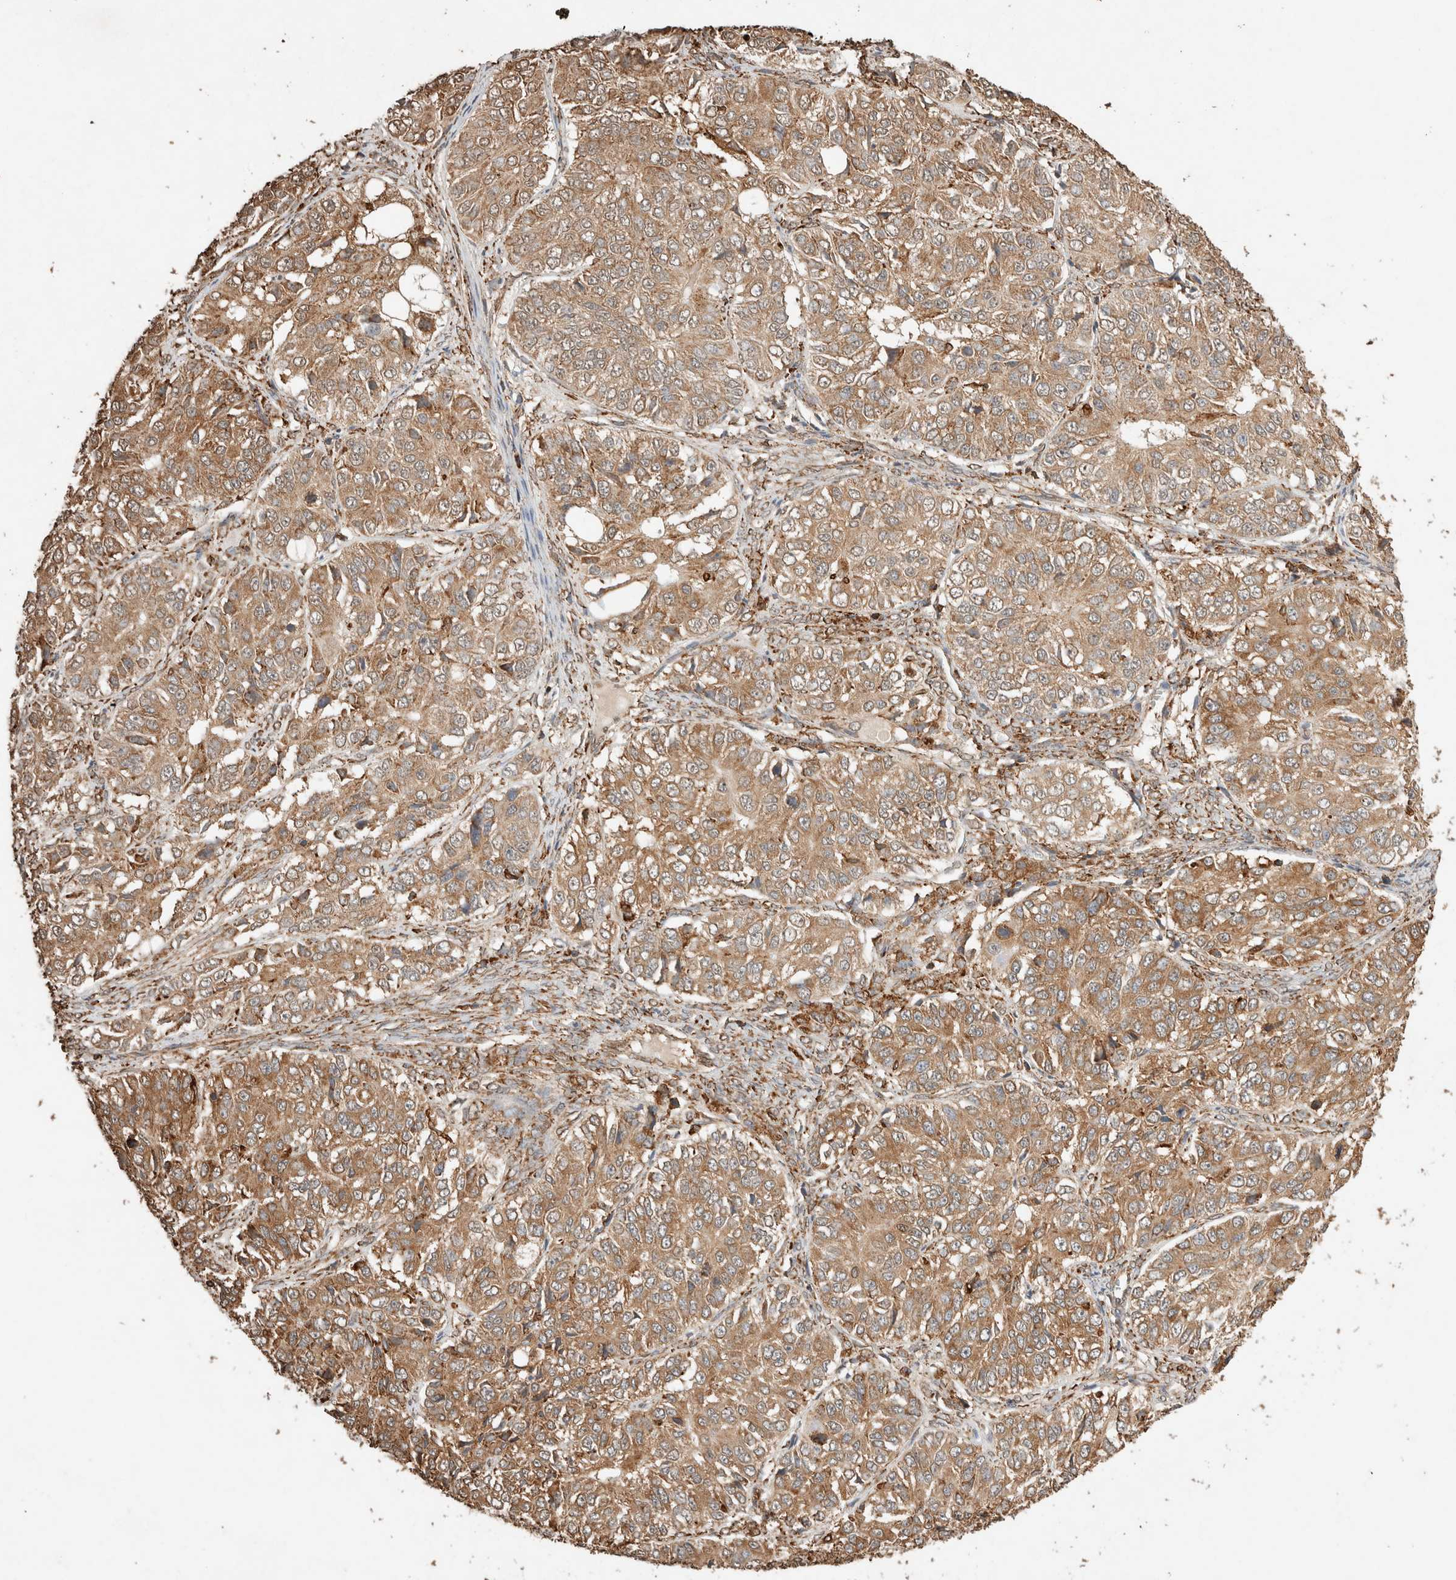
{"staining": {"intensity": "moderate", "quantity": ">75%", "location": "cytoplasmic/membranous"}, "tissue": "ovarian cancer", "cell_type": "Tumor cells", "image_type": "cancer", "snomed": [{"axis": "morphology", "description": "Carcinoma, endometroid"}, {"axis": "topography", "description": "Ovary"}], "caption": "A medium amount of moderate cytoplasmic/membranous staining is present in about >75% of tumor cells in ovarian cancer tissue. The staining was performed using DAB (3,3'-diaminobenzidine), with brown indicating positive protein expression. Nuclei are stained blue with hematoxylin.", "gene": "ERAP1", "patient": {"sex": "female", "age": 51}}